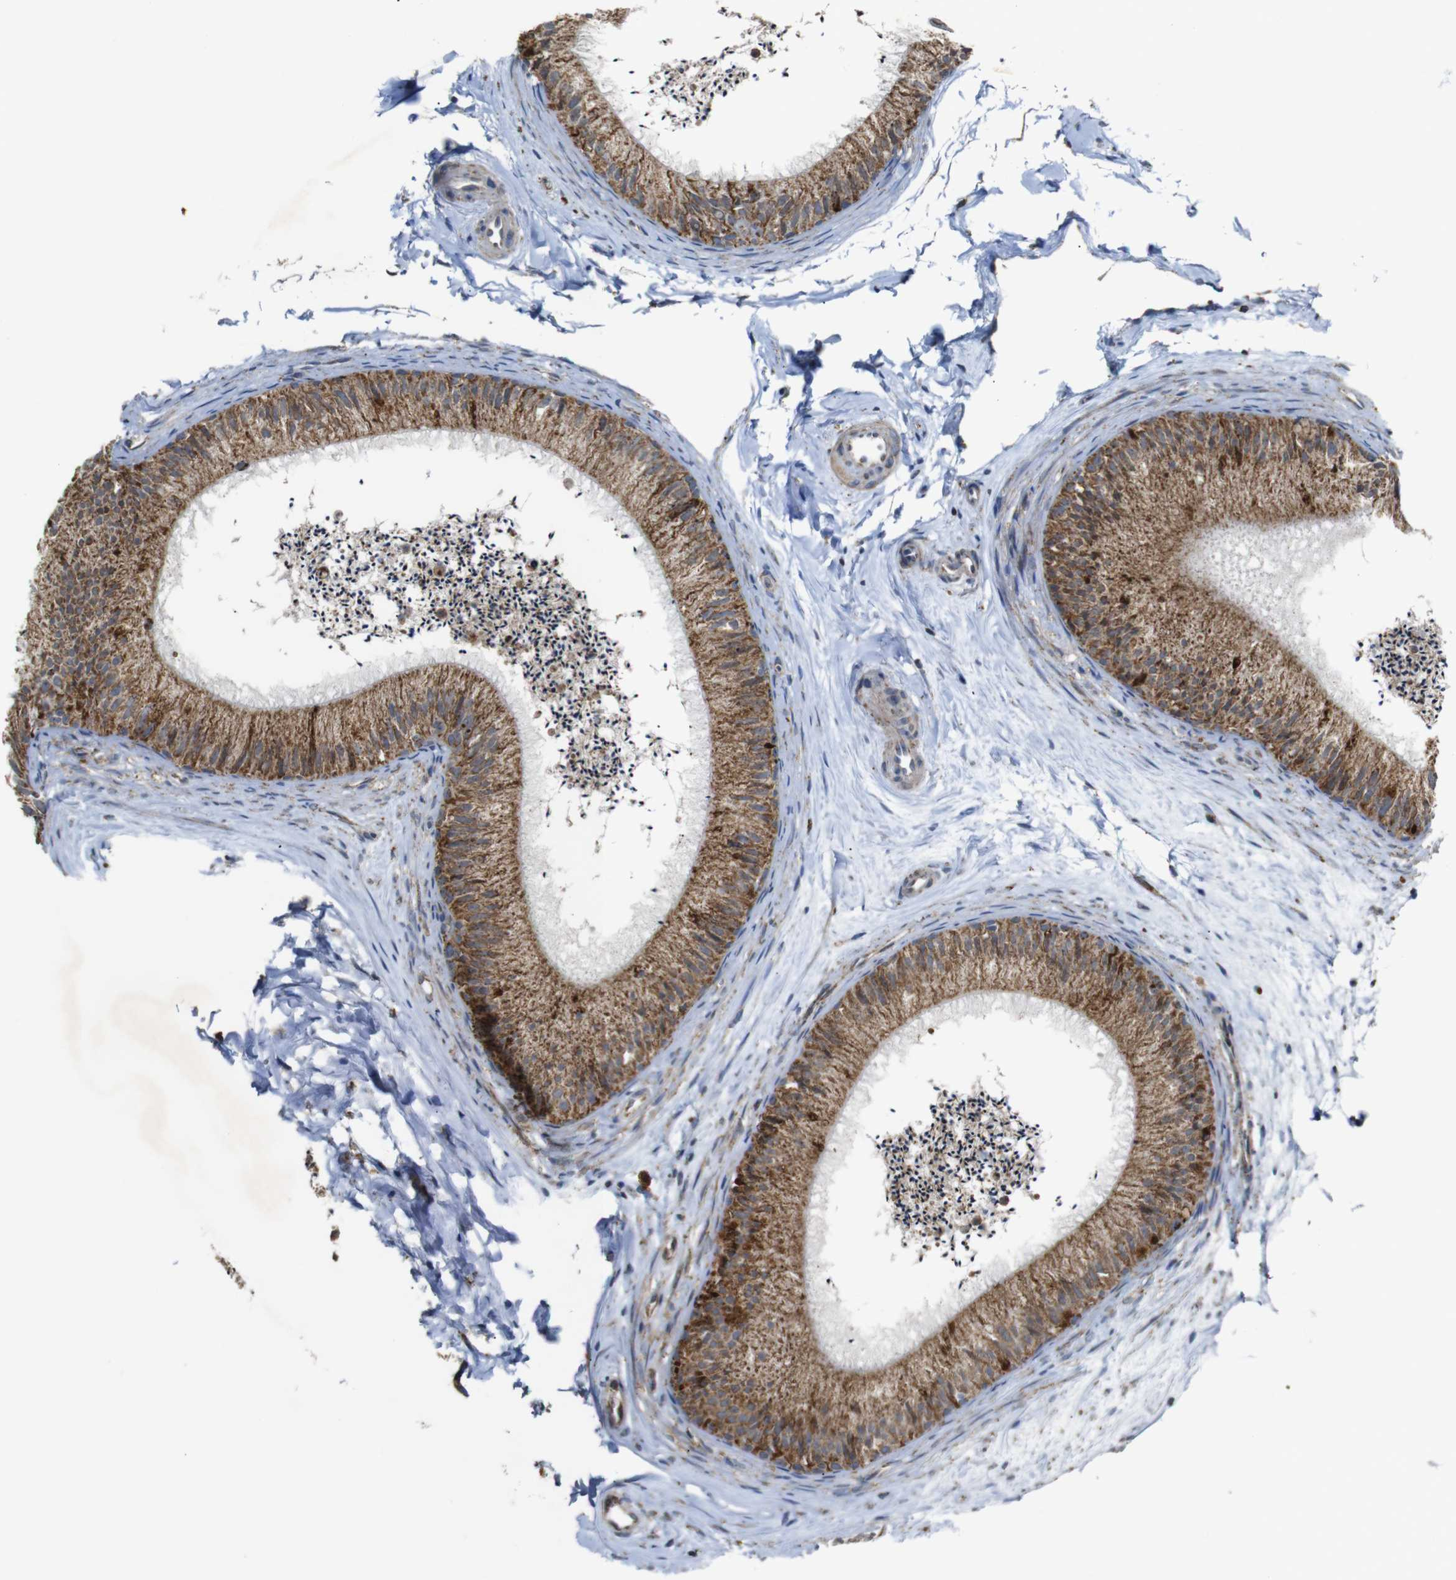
{"staining": {"intensity": "moderate", "quantity": ">75%", "location": "cytoplasmic/membranous"}, "tissue": "epididymis", "cell_type": "Glandular cells", "image_type": "normal", "snomed": [{"axis": "morphology", "description": "Normal tissue, NOS"}, {"axis": "topography", "description": "Epididymis"}], "caption": "A brown stain shows moderate cytoplasmic/membranous positivity of a protein in glandular cells of normal epididymis.", "gene": "NR3C2", "patient": {"sex": "male", "age": 56}}